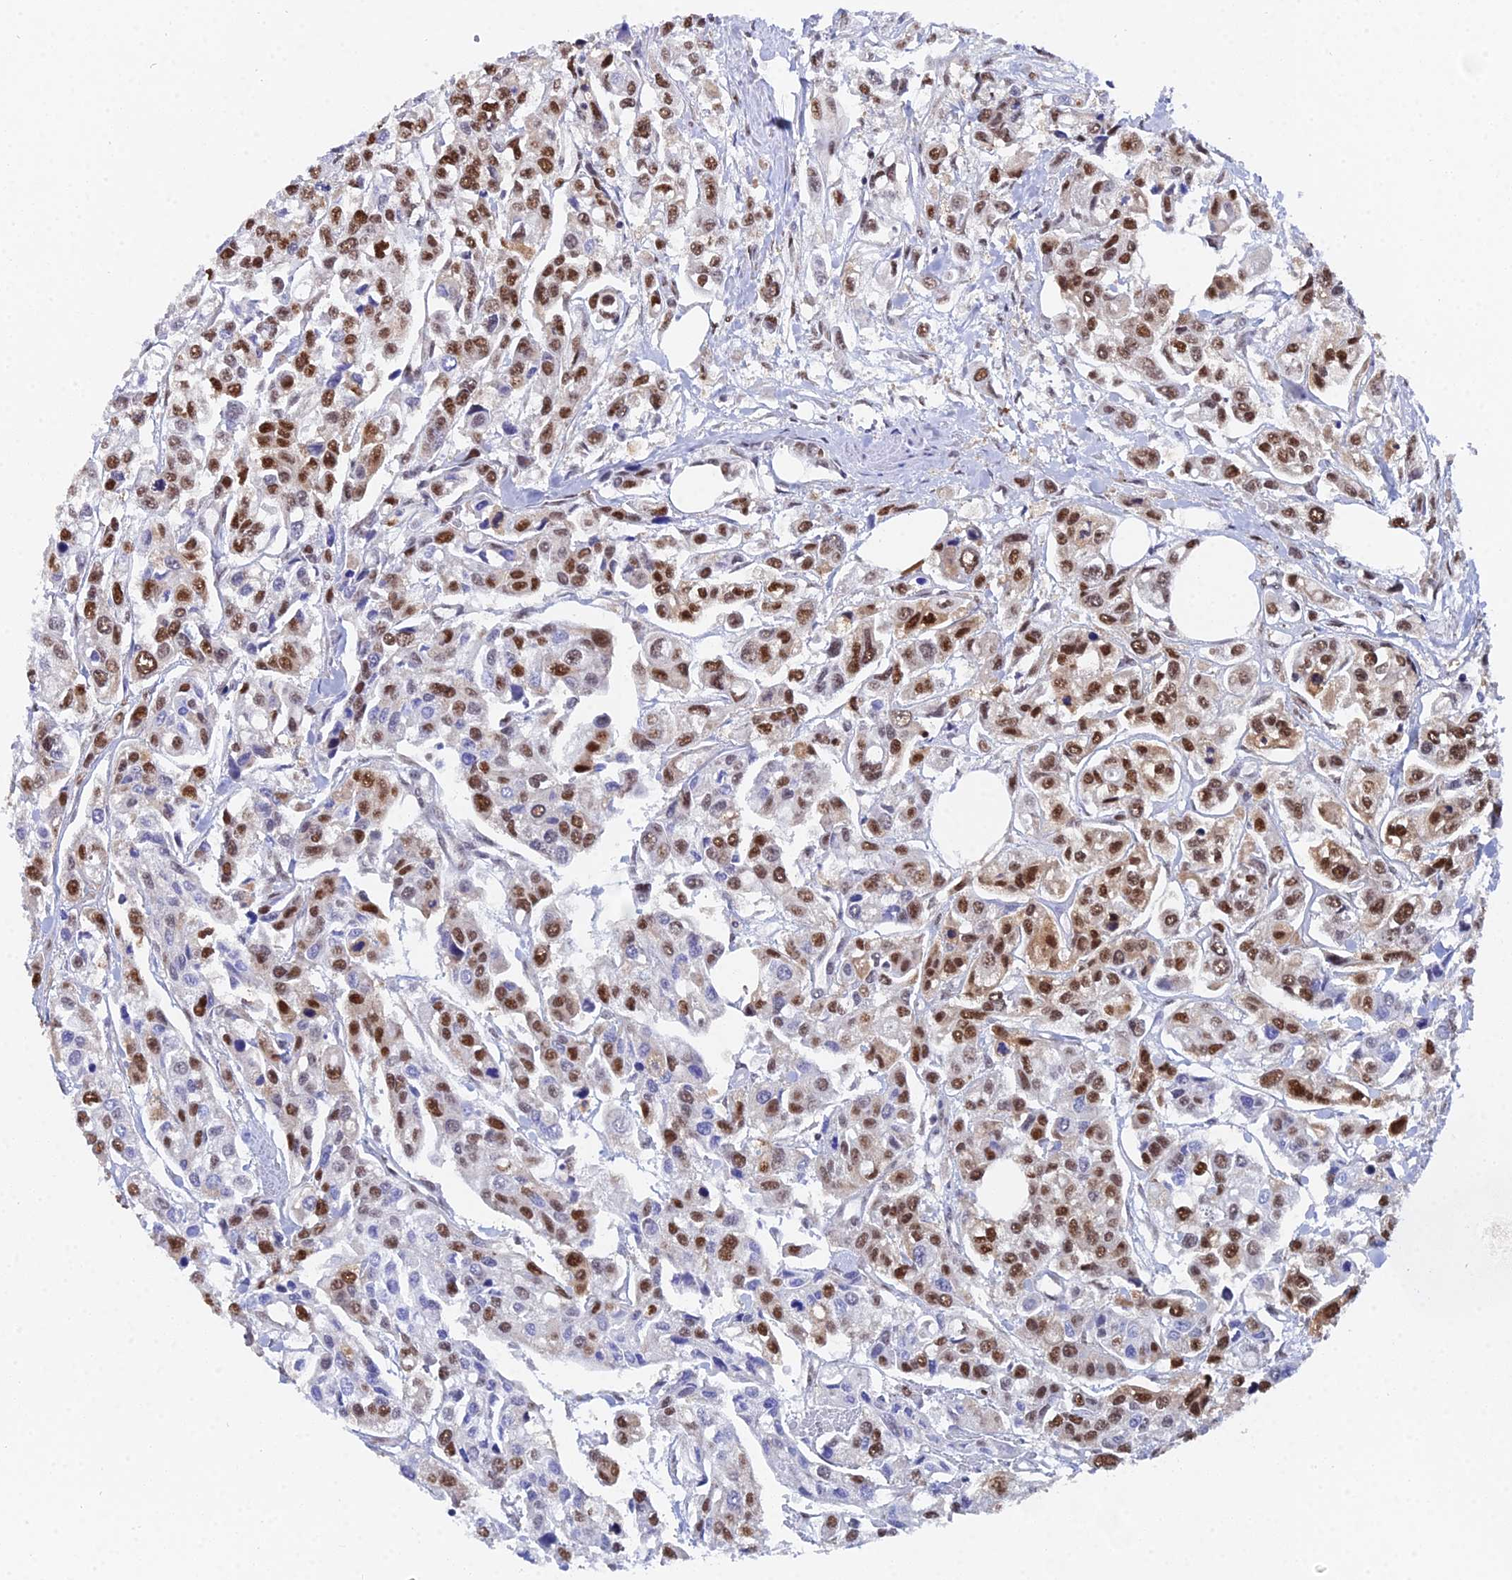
{"staining": {"intensity": "moderate", "quantity": ">75%", "location": "nuclear"}, "tissue": "urothelial cancer", "cell_type": "Tumor cells", "image_type": "cancer", "snomed": [{"axis": "morphology", "description": "Urothelial carcinoma, High grade"}, {"axis": "topography", "description": "Urinary bladder"}], "caption": "Protein analysis of urothelial cancer tissue shows moderate nuclear staining in approximately >75% of tumor cells.", "gene": "TIFA", "patient": {"sex": "male", "age": 67}}